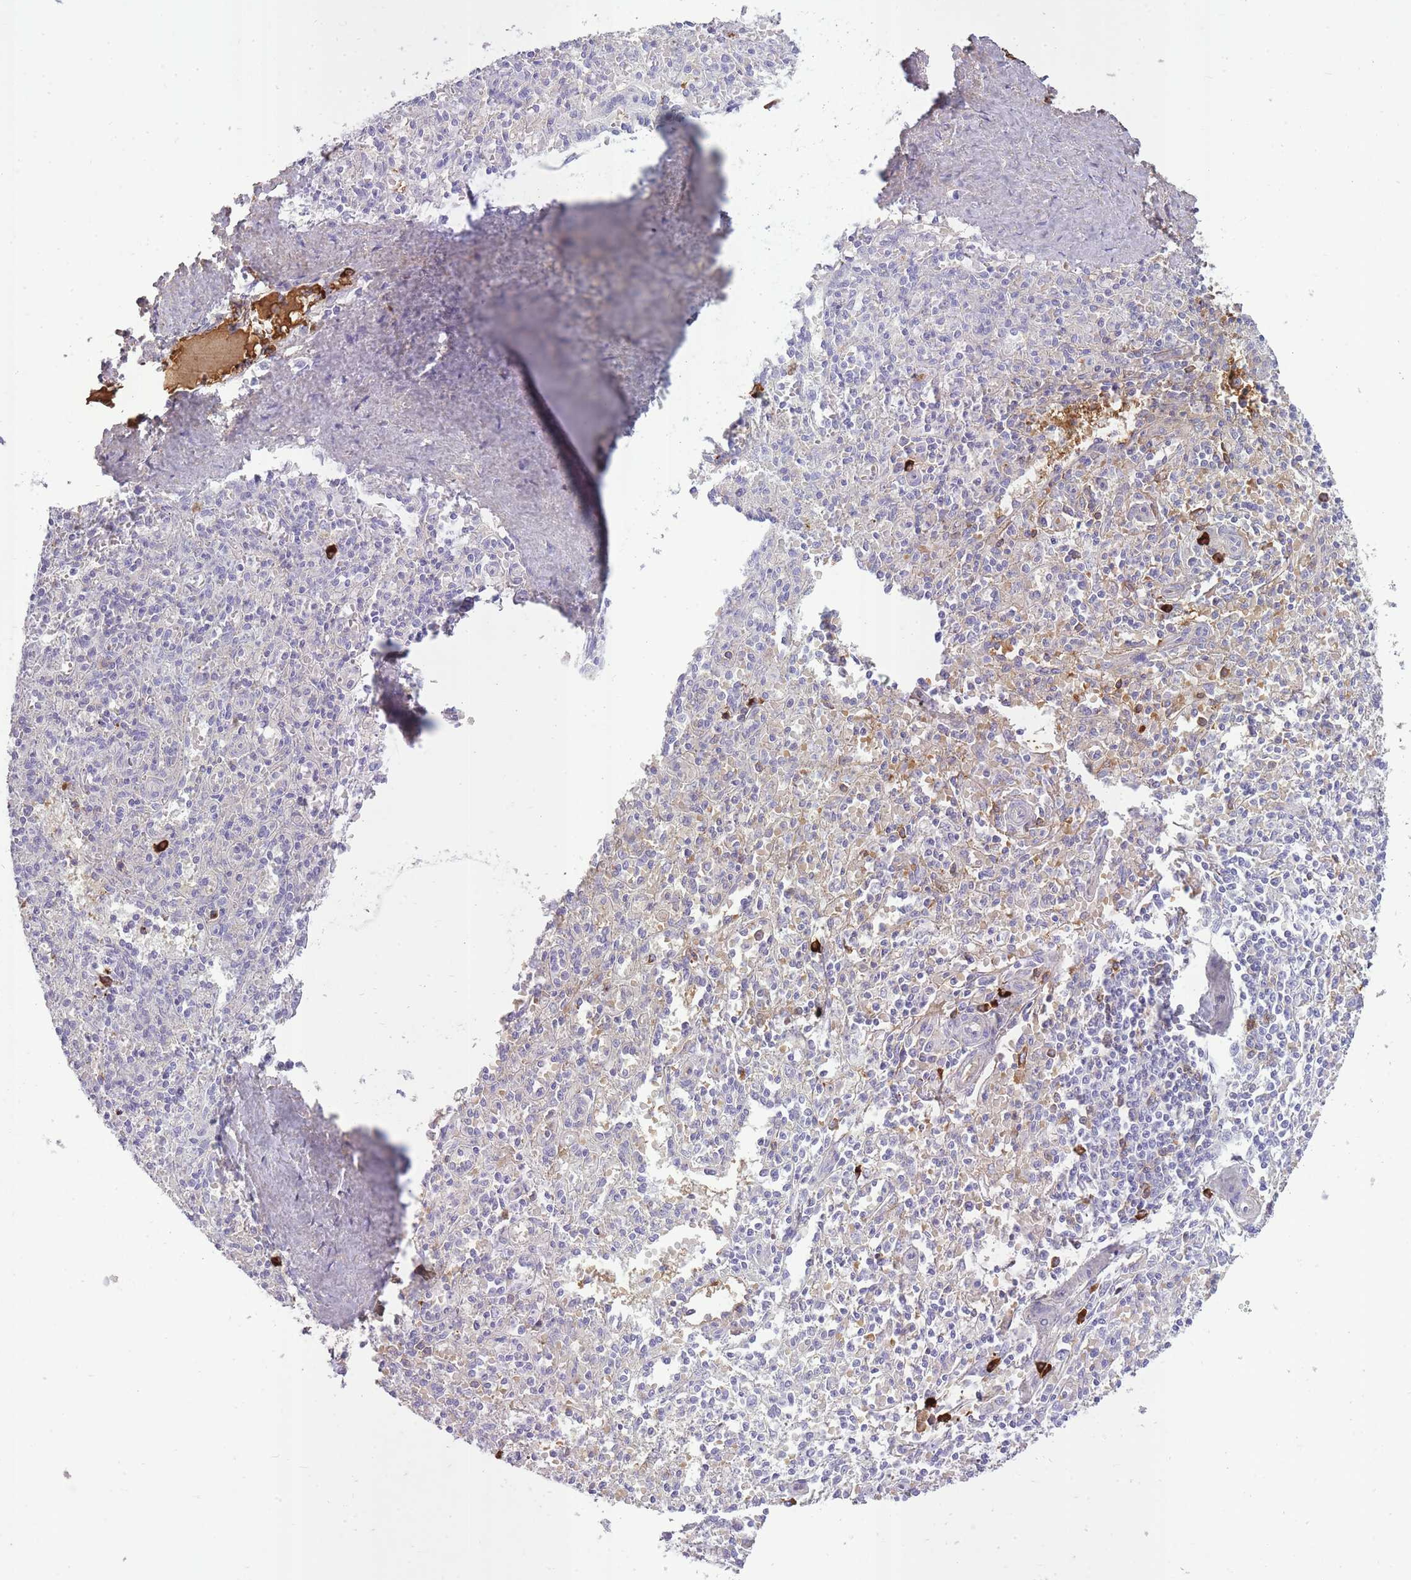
{"staining": {"intensity": "negative", "quantity": "none", "location": "none"}, "tissue": "spleen", "cell_type": "Cells in red pulp", "image_type": "normal", "snomed": [{"axis": "morphology", "description": "Normal tissue, NOS"}, {"axis": "topography", "description": "Spleen"}], "caption": "Immunohistochemistry image of benign spleen: spleen stained with DAB exhibits no significant protein staining in cells in red pulp.", "gene": "IGKV1", "patient": {"sex": "female", "age": 70}}